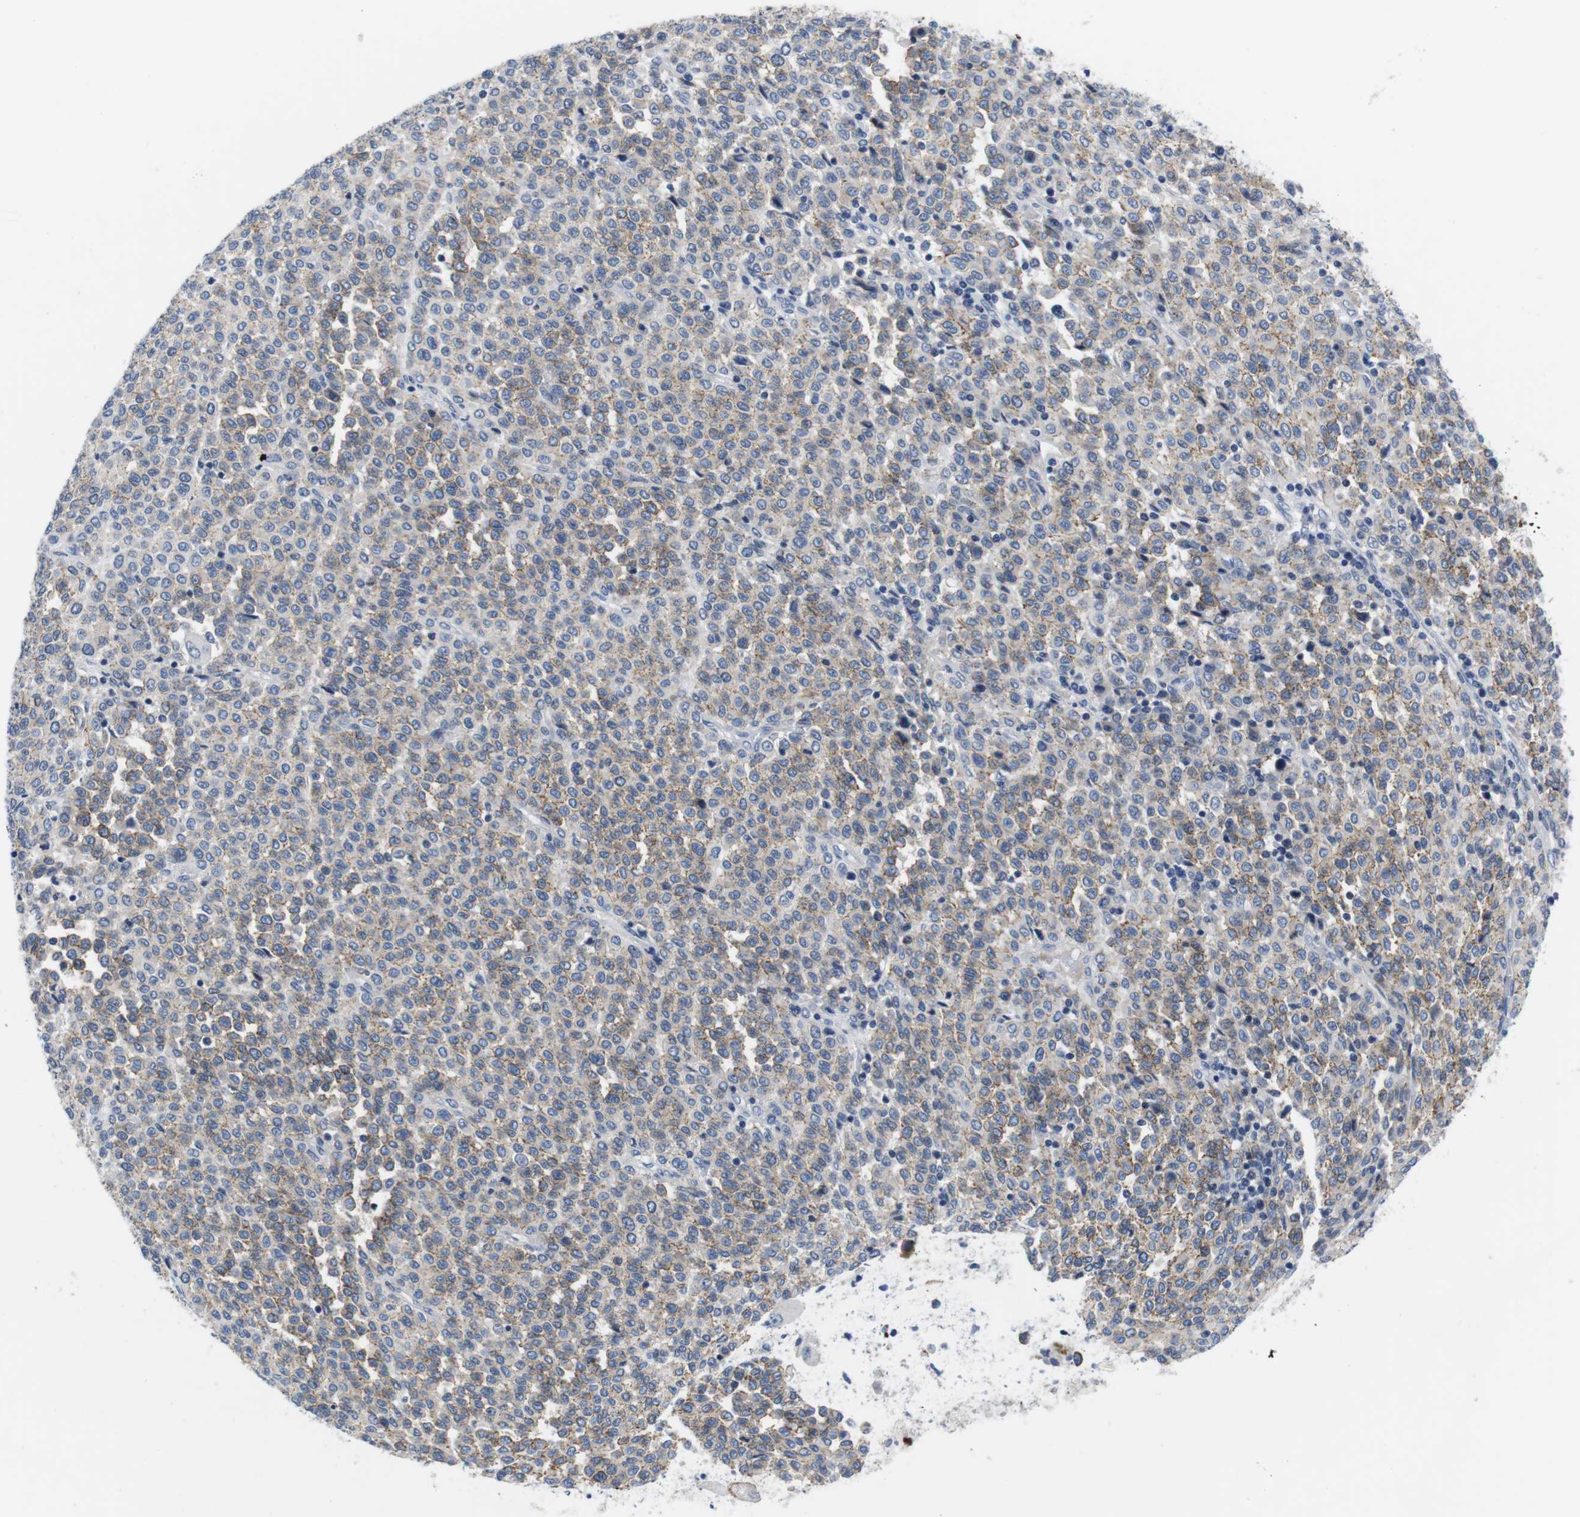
{"staining": {"intensity": "moderate", "quantity": "25%-75%", "location": "cytoplasmic/membranous"}, "tissue": "melanoma", "cell_type": "Tumor cells", "image_type": "cancer", "snomed": [{"axis": "morphology", "description": "Malignant melanoma, Metastatic site"}, {"axis": "topography", "description": "Pancreas"}], "caption": "Malignant melanoma (metastatic site) stained with a brown dye demonstrates moderate cytoplasmic/membranous positive staining in approximately 25%-75% of tumor cells.", "gene": "SCRIB", "patient": {"sex": "female", "age": 30}}